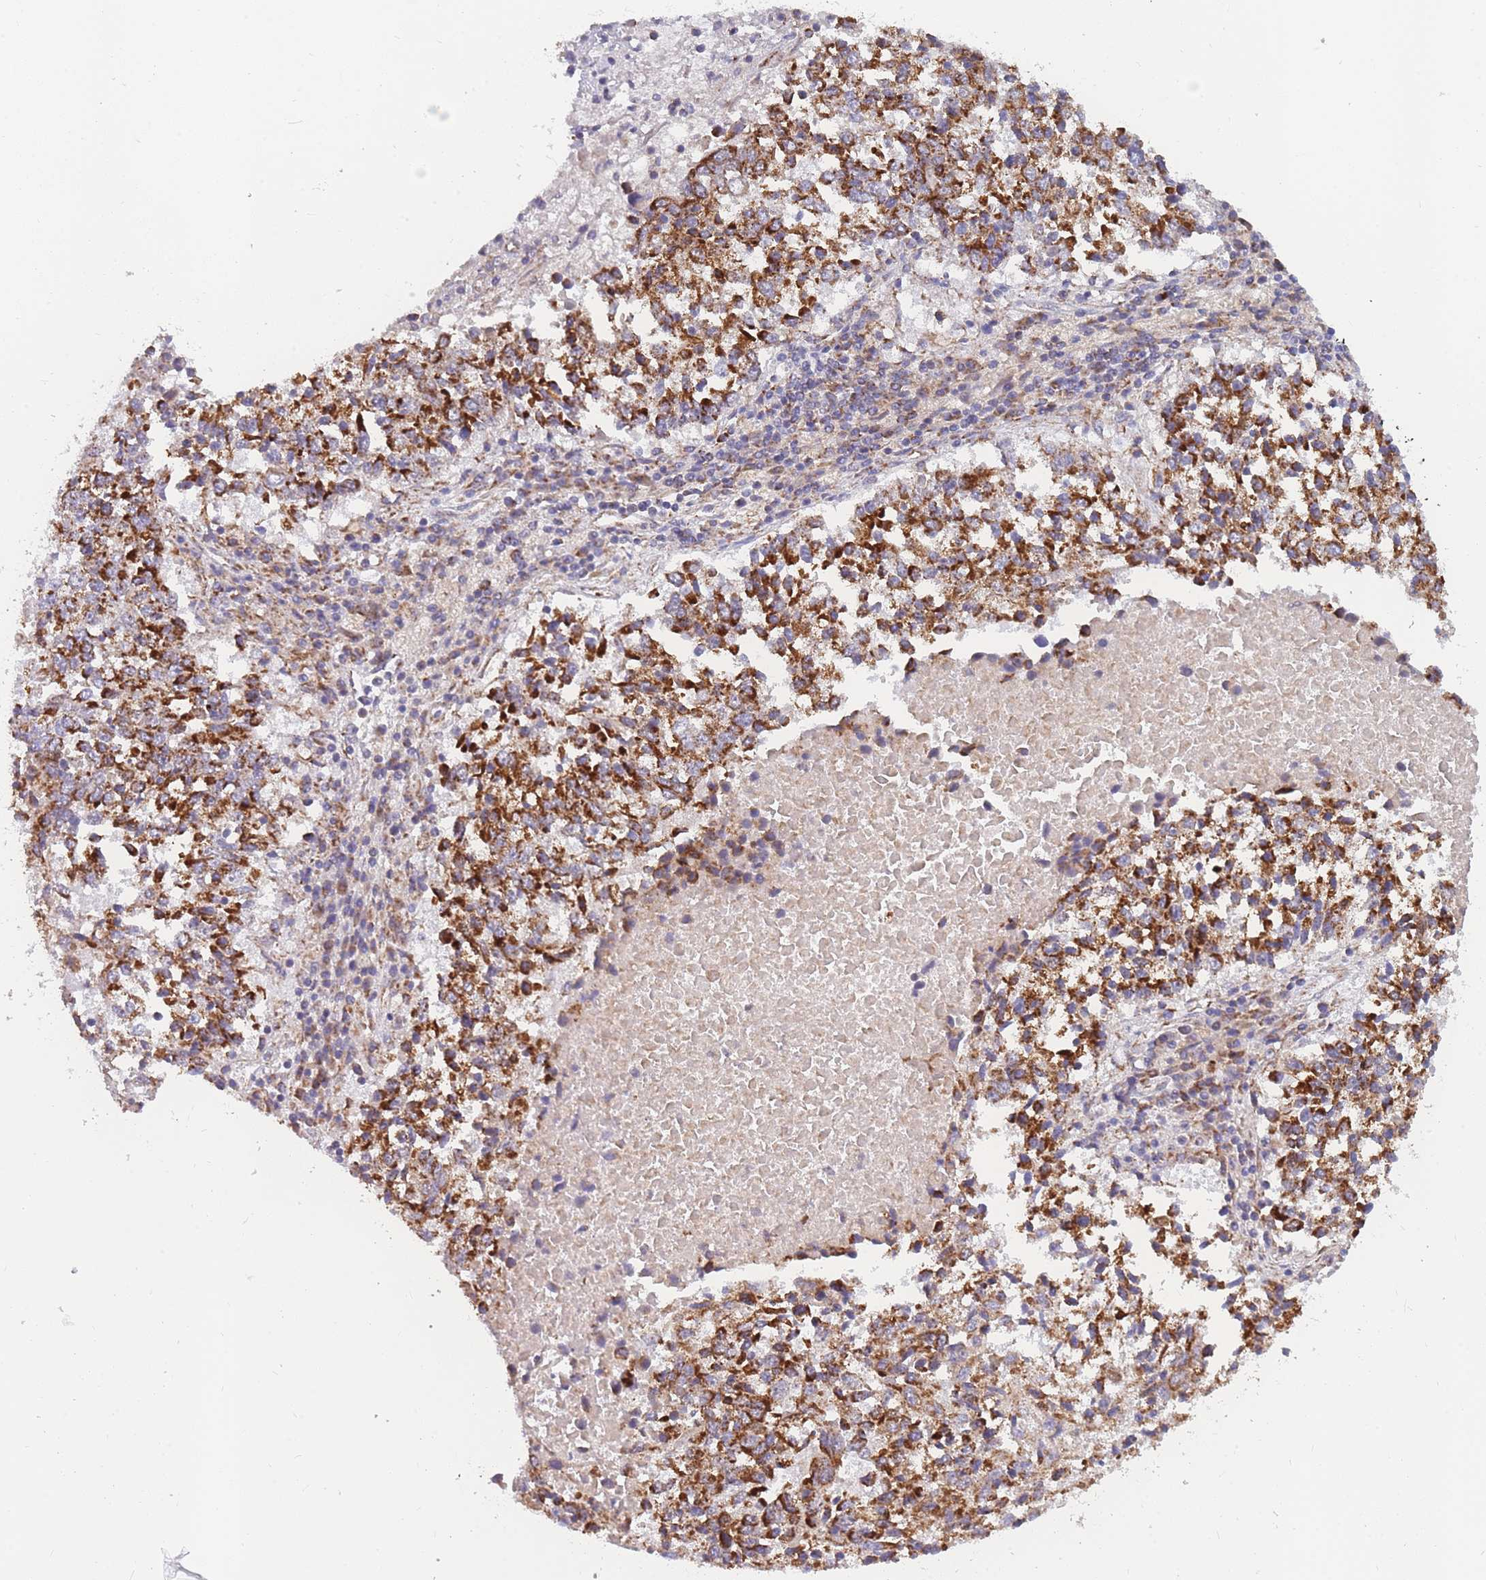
{"staining": {"intensity": "strong", "quantity": ">75%", "location": "cytoplasmic/membranous"}, "tissue": "lung cancer", "cell_type": "Tumor cells", "image_type": "cancer", "snomed": [{"axis": "morphology", "description": "Squamous cell carcinoma, NOS"}, {"axis": "topography", "description": "Lung"}], "caption": "IHC staining of squamous cell carcinoma (lung), which demonstrates high levels of strong cytoplasmic/membranous staining in about >75% of tumor cells indicating strong cytoplasmic/membranous protein staining. The staining was performed using DAB (brown) for protein detection and nuclei were counterstained in hematoxylin (blue).", "gene": "MRPS11", "patient": {"sex": "male", "age": 73}}